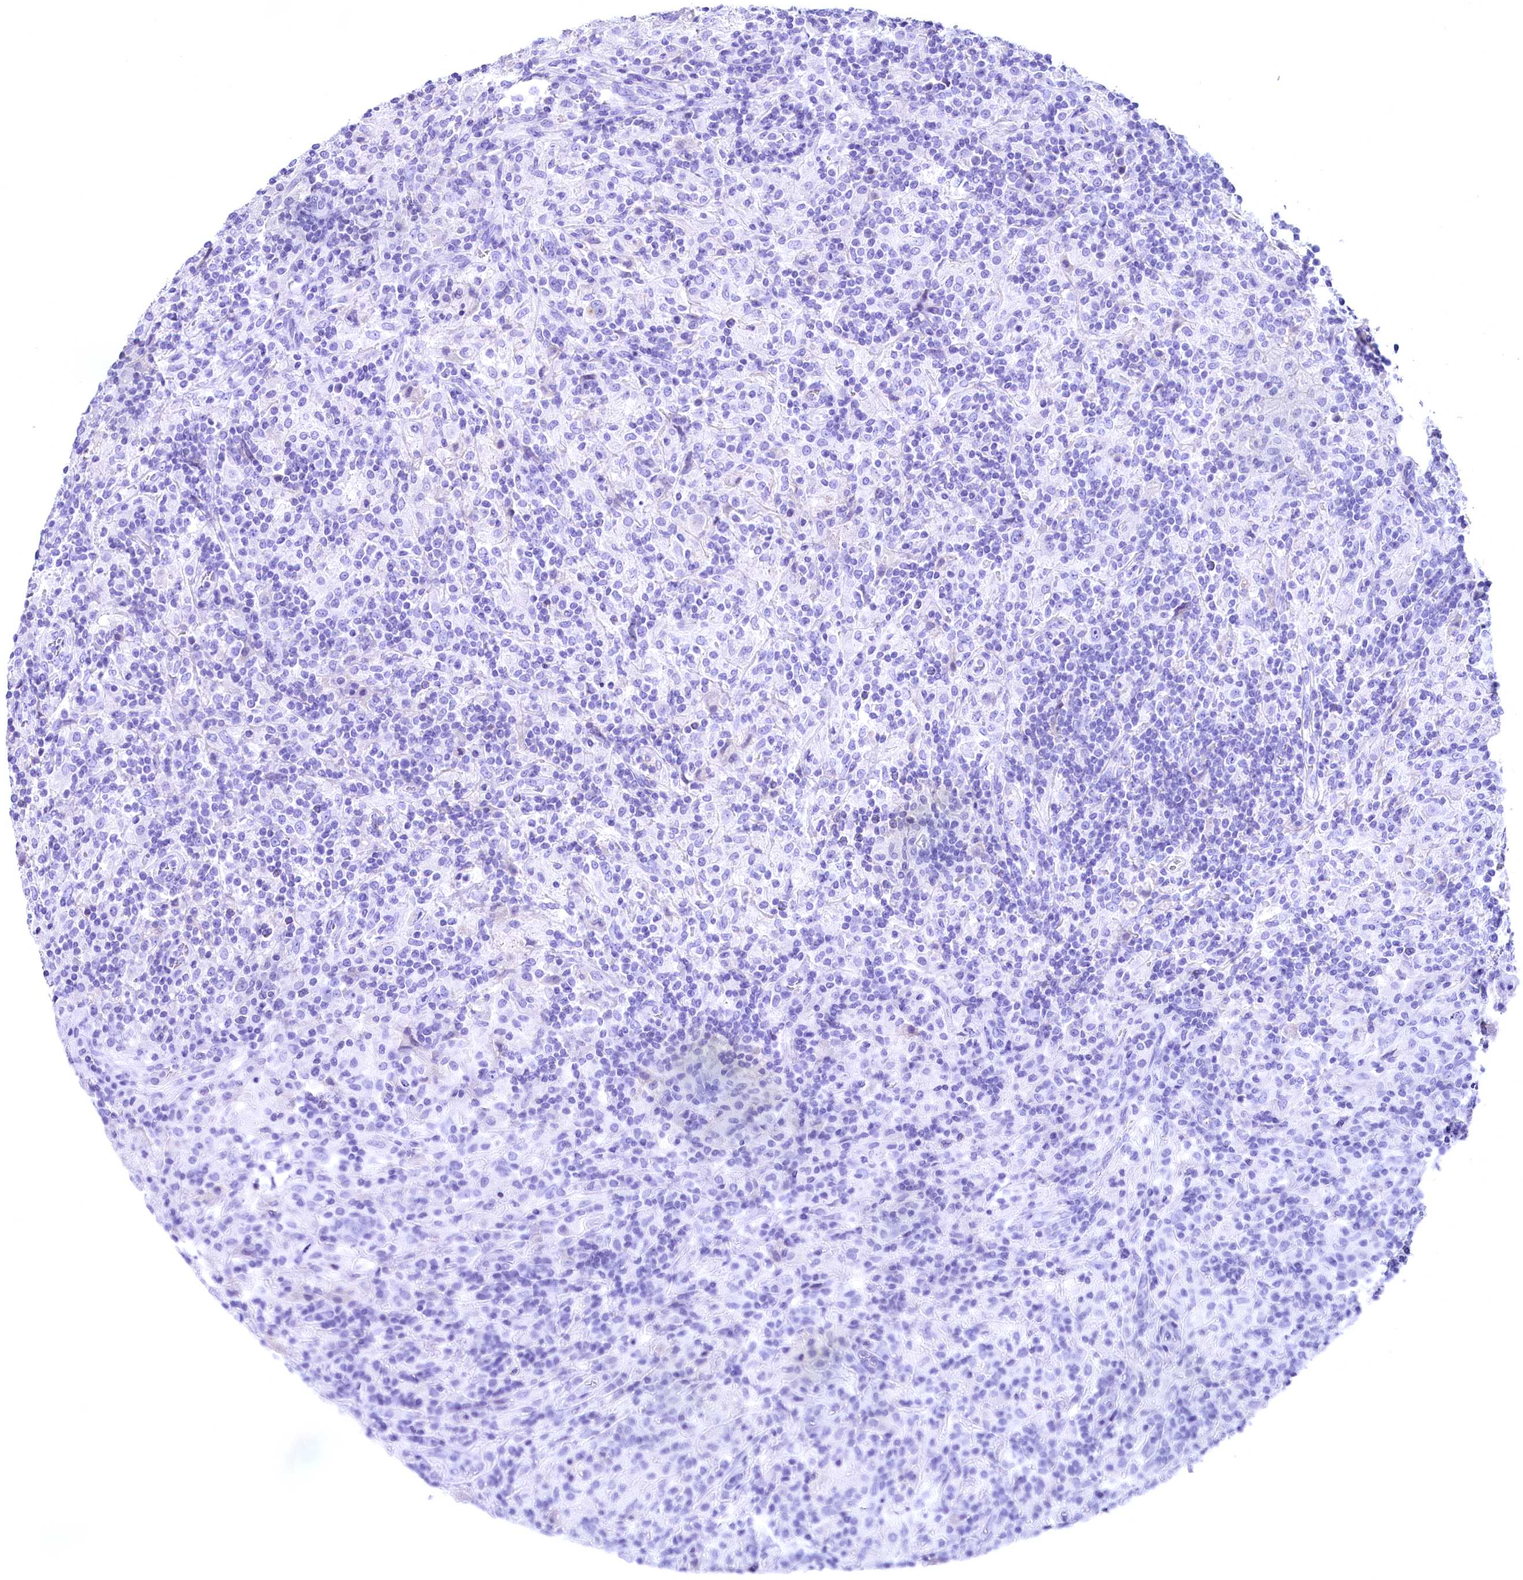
{"staining": {"intensity": "negative", "quantity": "none", "location": "none"}, "tissue": "lymphoma", "cell_type": "Tumor cells", "image_type": "cancer", "snomed": [{"axis": "morphology", "description": "Hodgkin's disease, NOS"}, {"axis": "topography", "description": "Lymph node"}], "caption": "Immunohistochemistry (IHC) image of lymphoma stained for a protein (brown), which shows no staining in tumor cells.", "gene": "SKIDA1", "patient": {"sex": "male", "age": 70}}